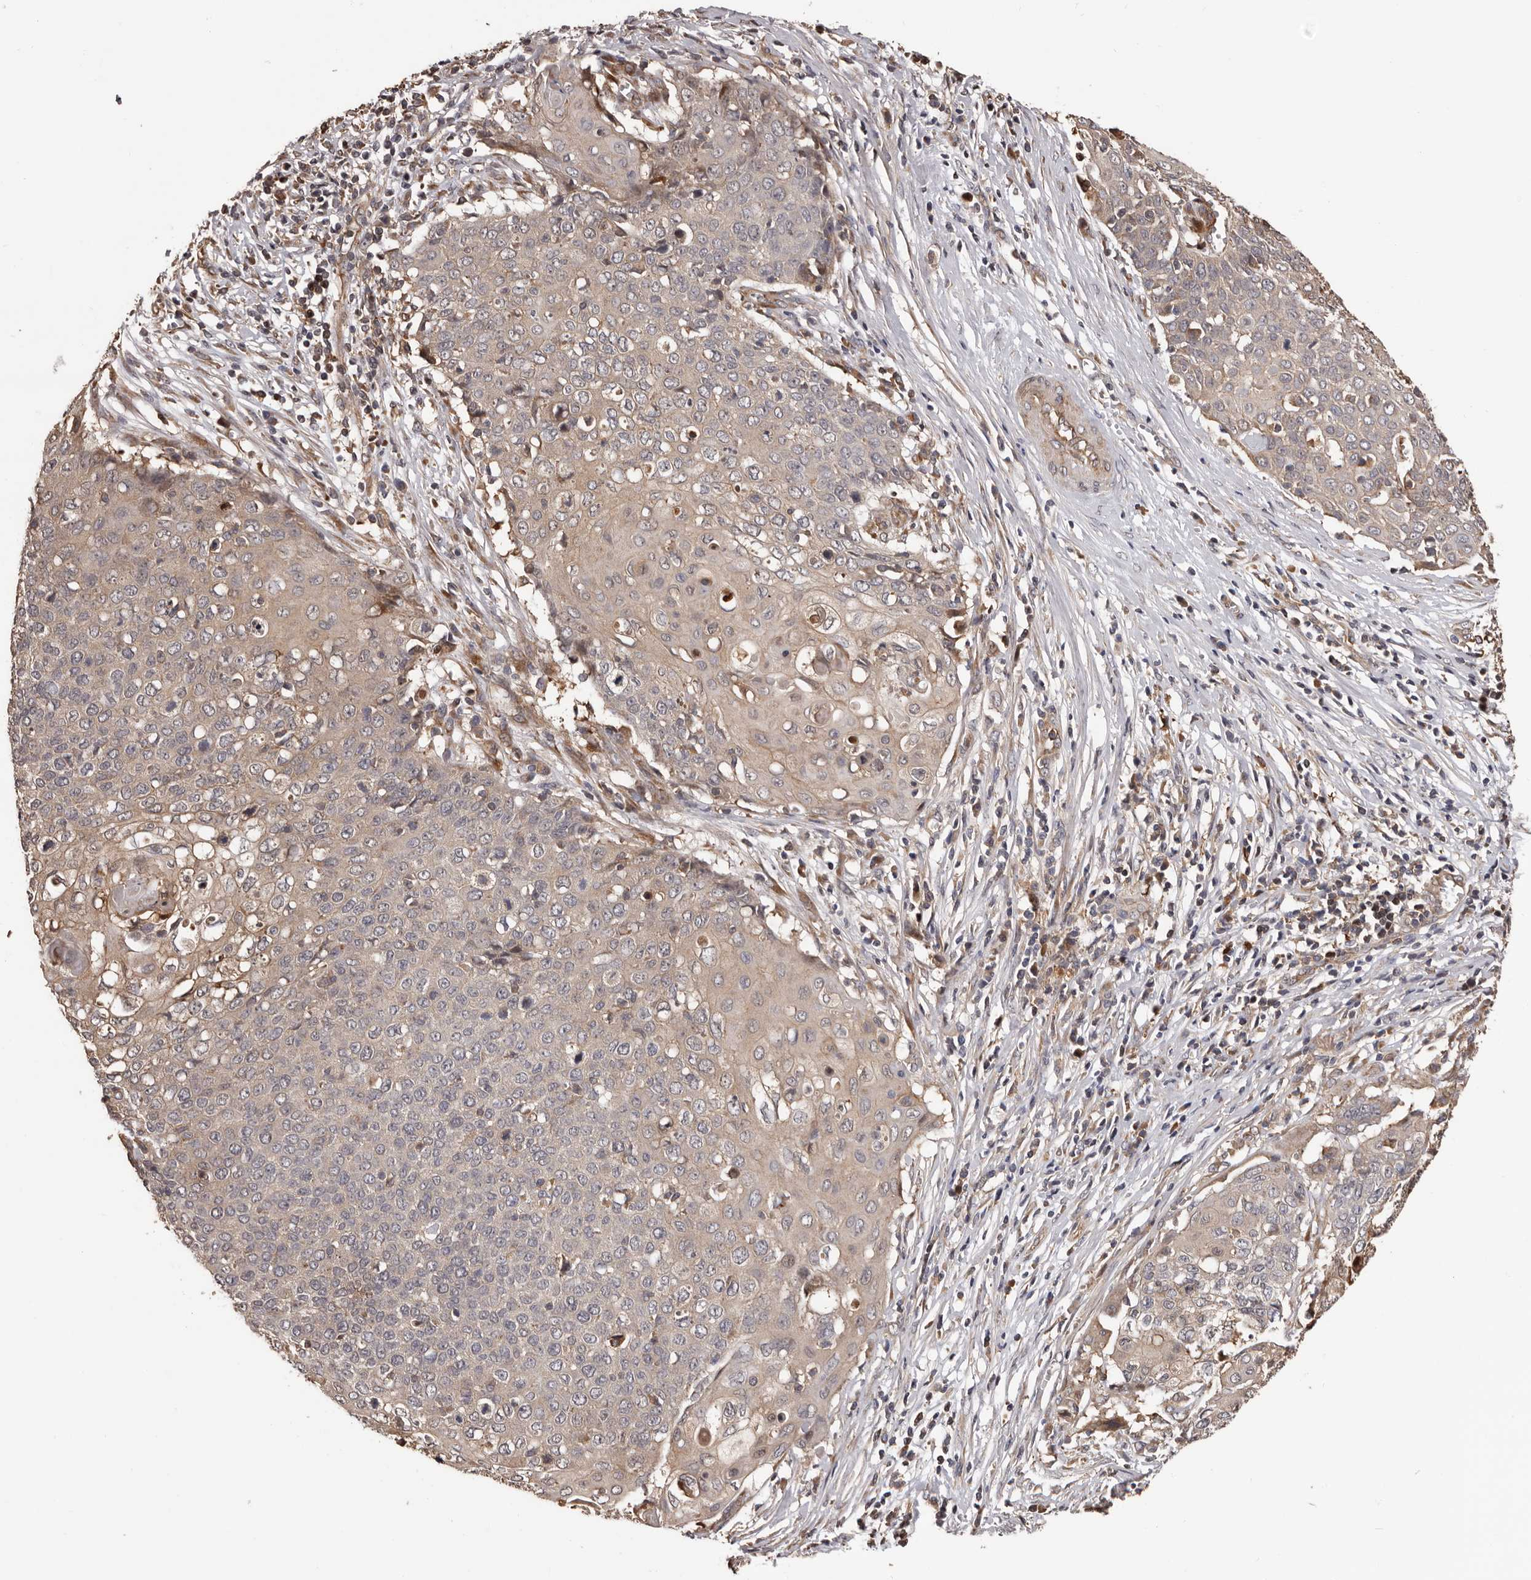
{"staining": {"intensity": "weak", "quantity": "25%-75%", "location": "cytoplasmic/membranous"}, "tissue": "cervical cancer", "cell_type": "Tumor cells", "image_type": "cancer", "snomed": [{"axis": "morphology", "description": "Squamous cell carcinoma, NOS"}, {"axis": "topography", "description": "Cervix"}], "caption": "There is low levels of weak cytoplasmic/membranous expression in tumor cells of cervical cancer (squamous cell carcinoma), as demonstrated by immunohistochemical staining (brown color).", "gene": "ADAMTS2", "patient": {"sex": "female", "age": 39}}